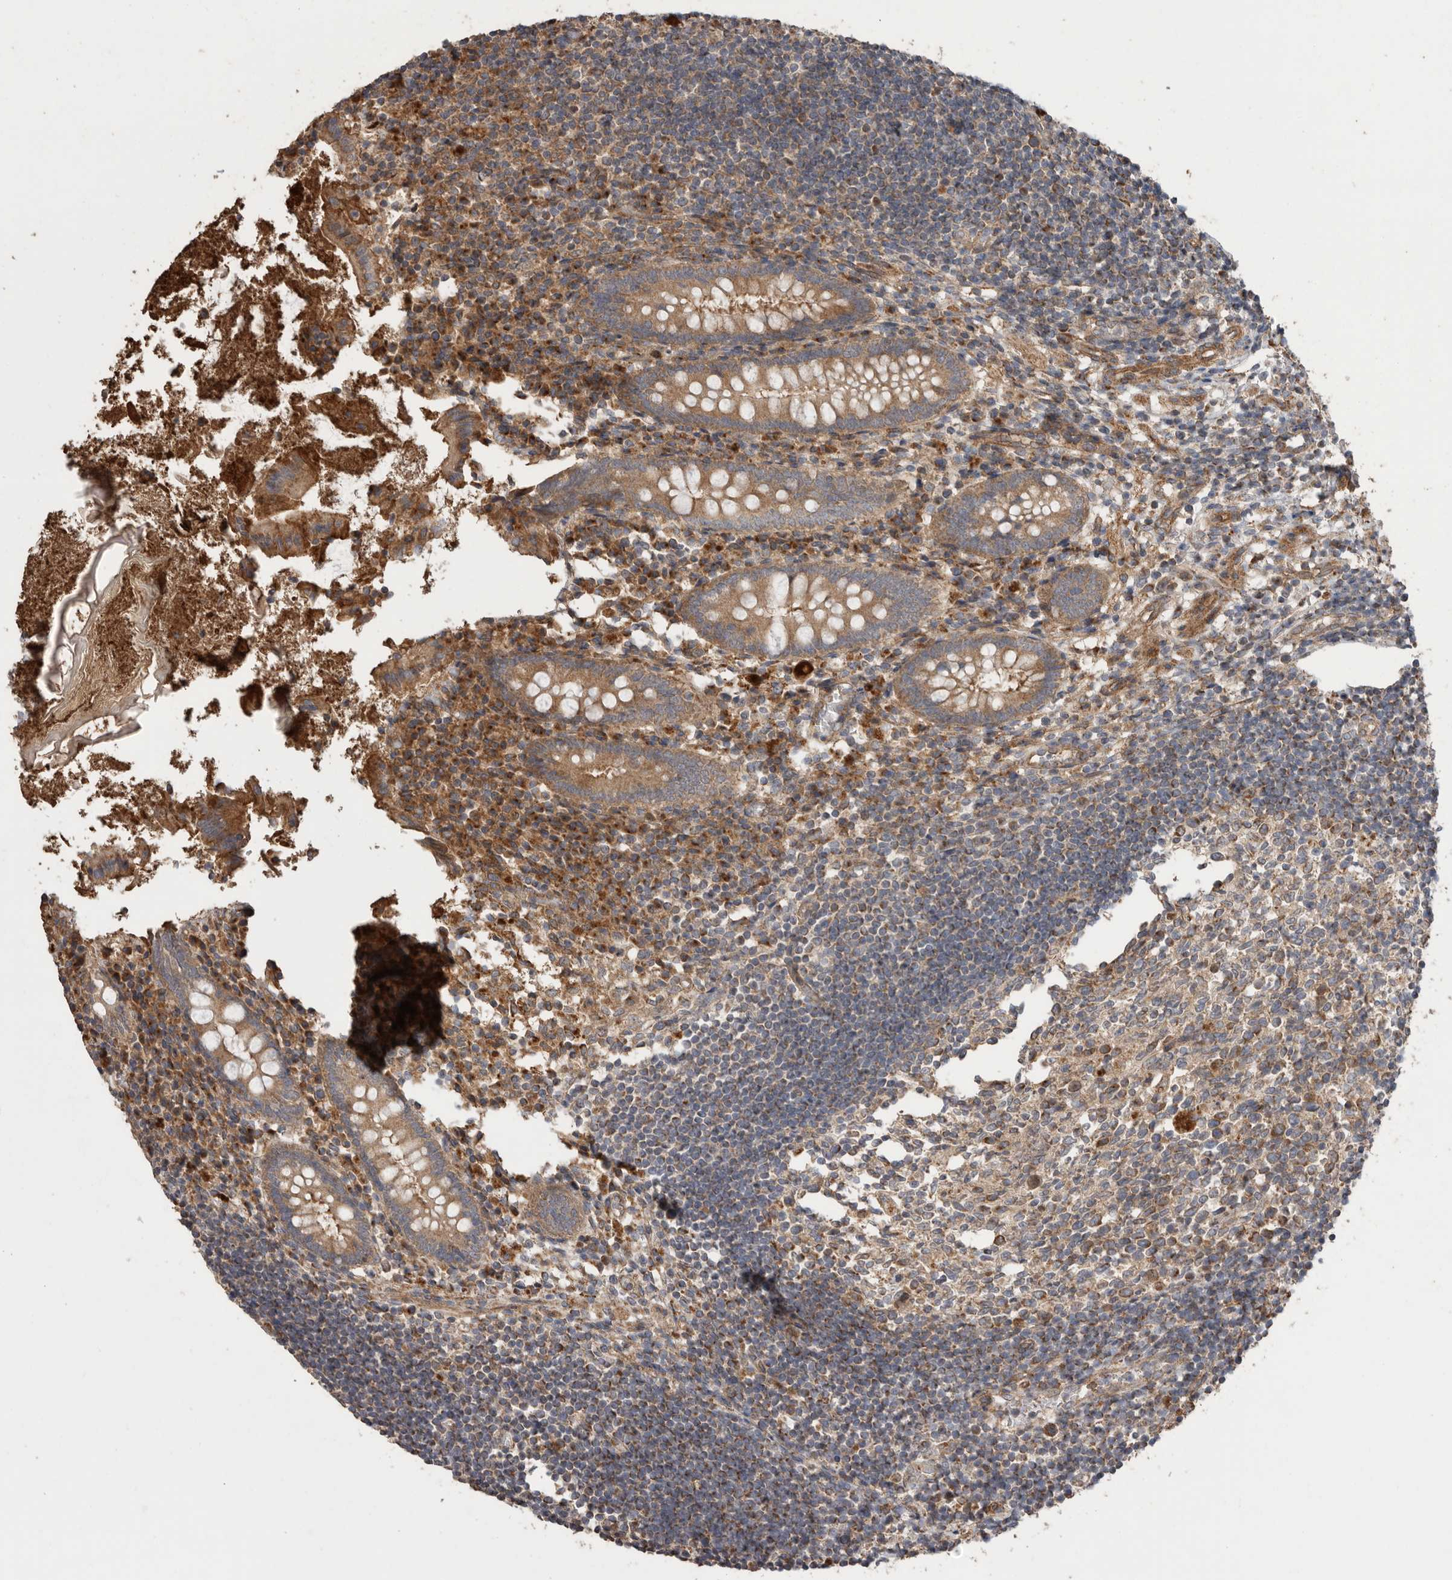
{"staining": {"intensity": "moderate", "quantity": ">75%", "location": "cytoplasmic/membranous"}, "tissue": "appendix", "cell_type": "Glandular cells", "image_type": "normal", "snomed": [{"axis": "morphology", "description": "Normal tissue, NOS"}, {"axis": "topography", "description": "Appendix"}], "caption": "Immunohistochemistry (DAB) staining of unremarkable appendix exhibits moderate cytoplasmic/membranous protein expression in approximately >75% of glandular cells.", "gene": "PODXL2", "patient": {"sex": "female", "age": 17}}